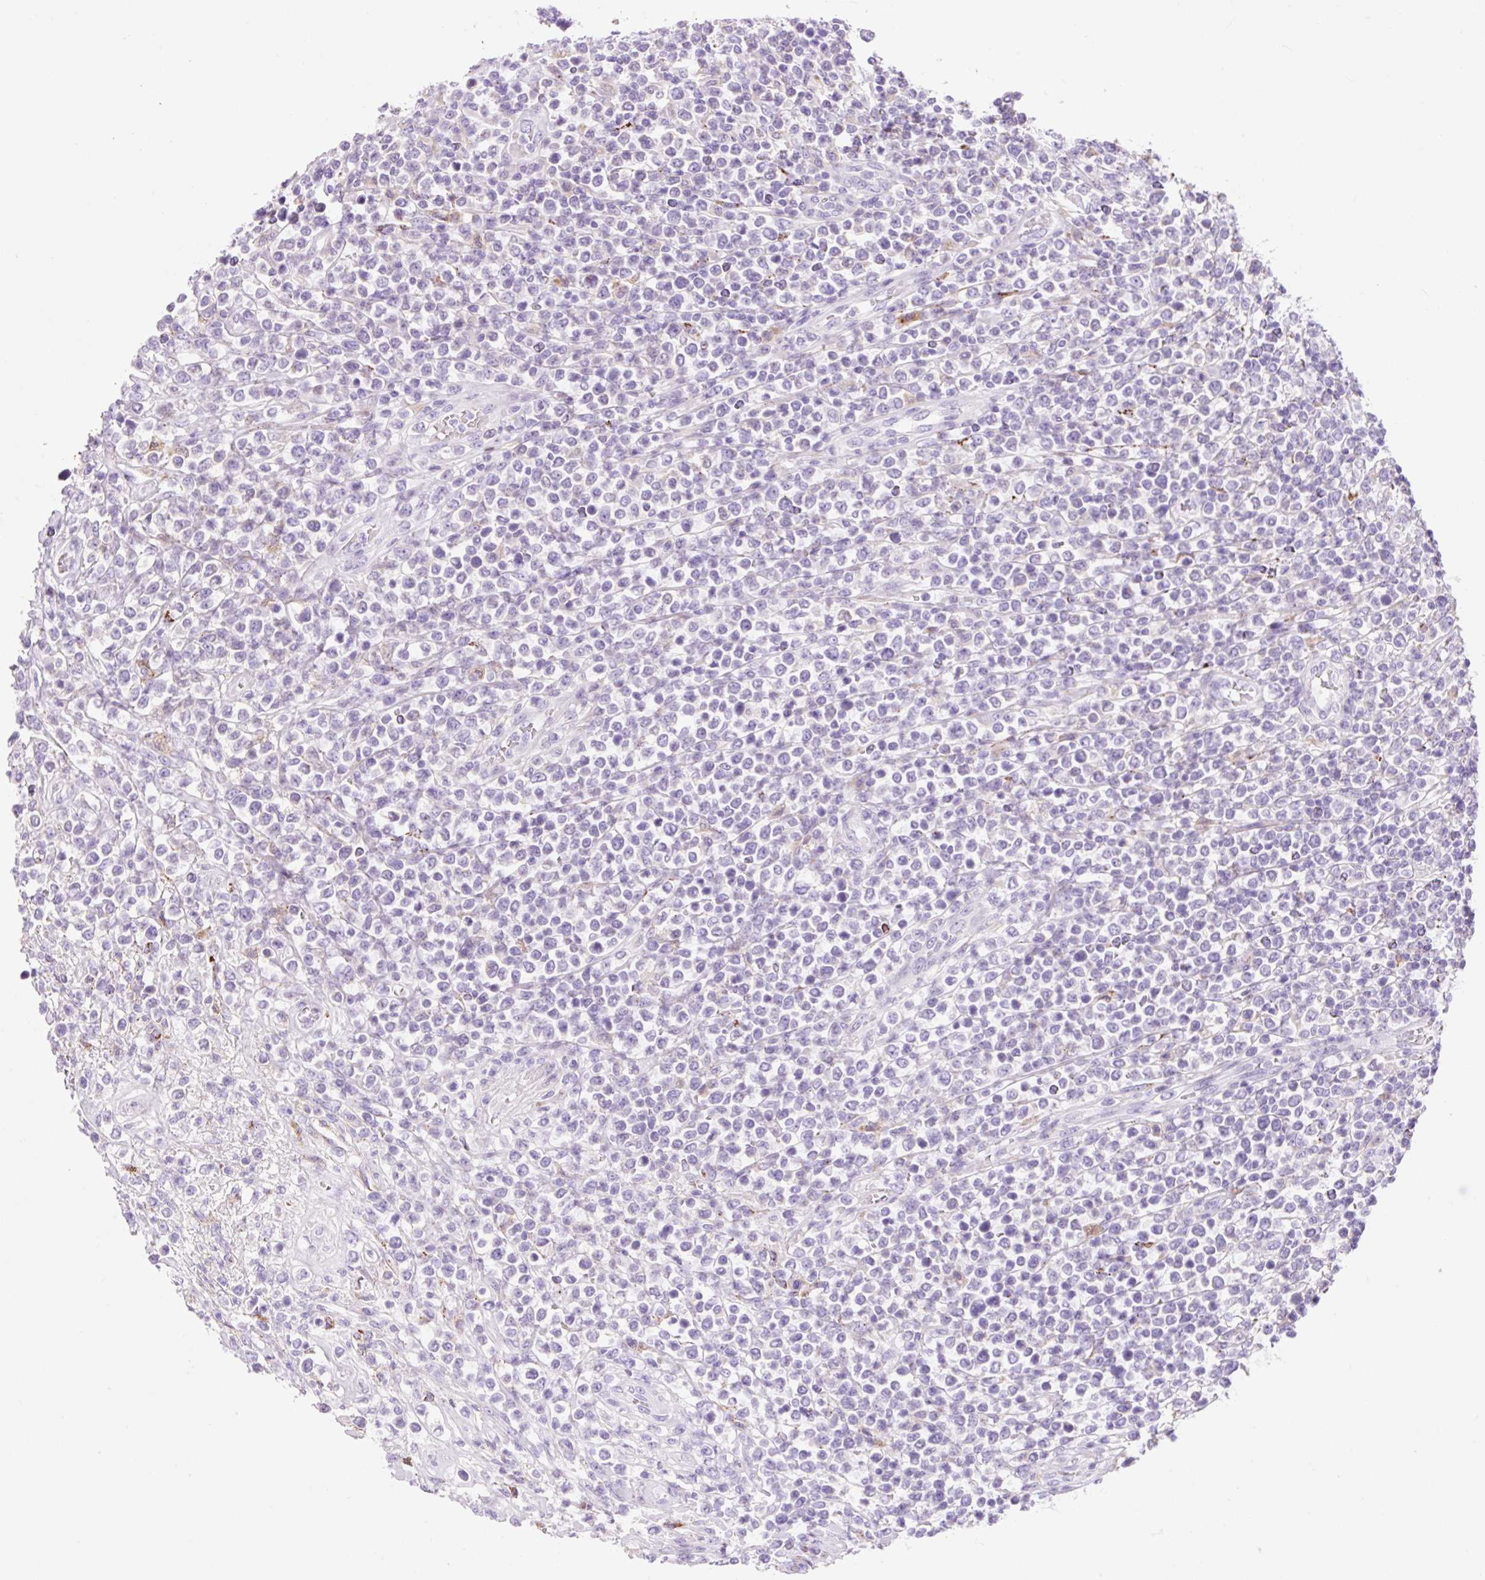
{"staining": {"intensity": "negative", "quantity": "none", "location": "none"}, "tissue": "lymphoma", "cell_type": "Tumor cells", "image_type": "cancer", "snomed": [{"axis": "morphology", "description": "Malignant lymphoma, non-Hodgkin's type, High grade"}, {"axis": "topography", "description": "Soft tissue"}], "caption": "A high-resolution micrograph shows IHC staining of high-grade malignant lymphoma, non-Hodgkin's type, which shows no significant expression in tumor cells.", "gene": "HEXA", "patient": {"sex": "female", "age": 56}}